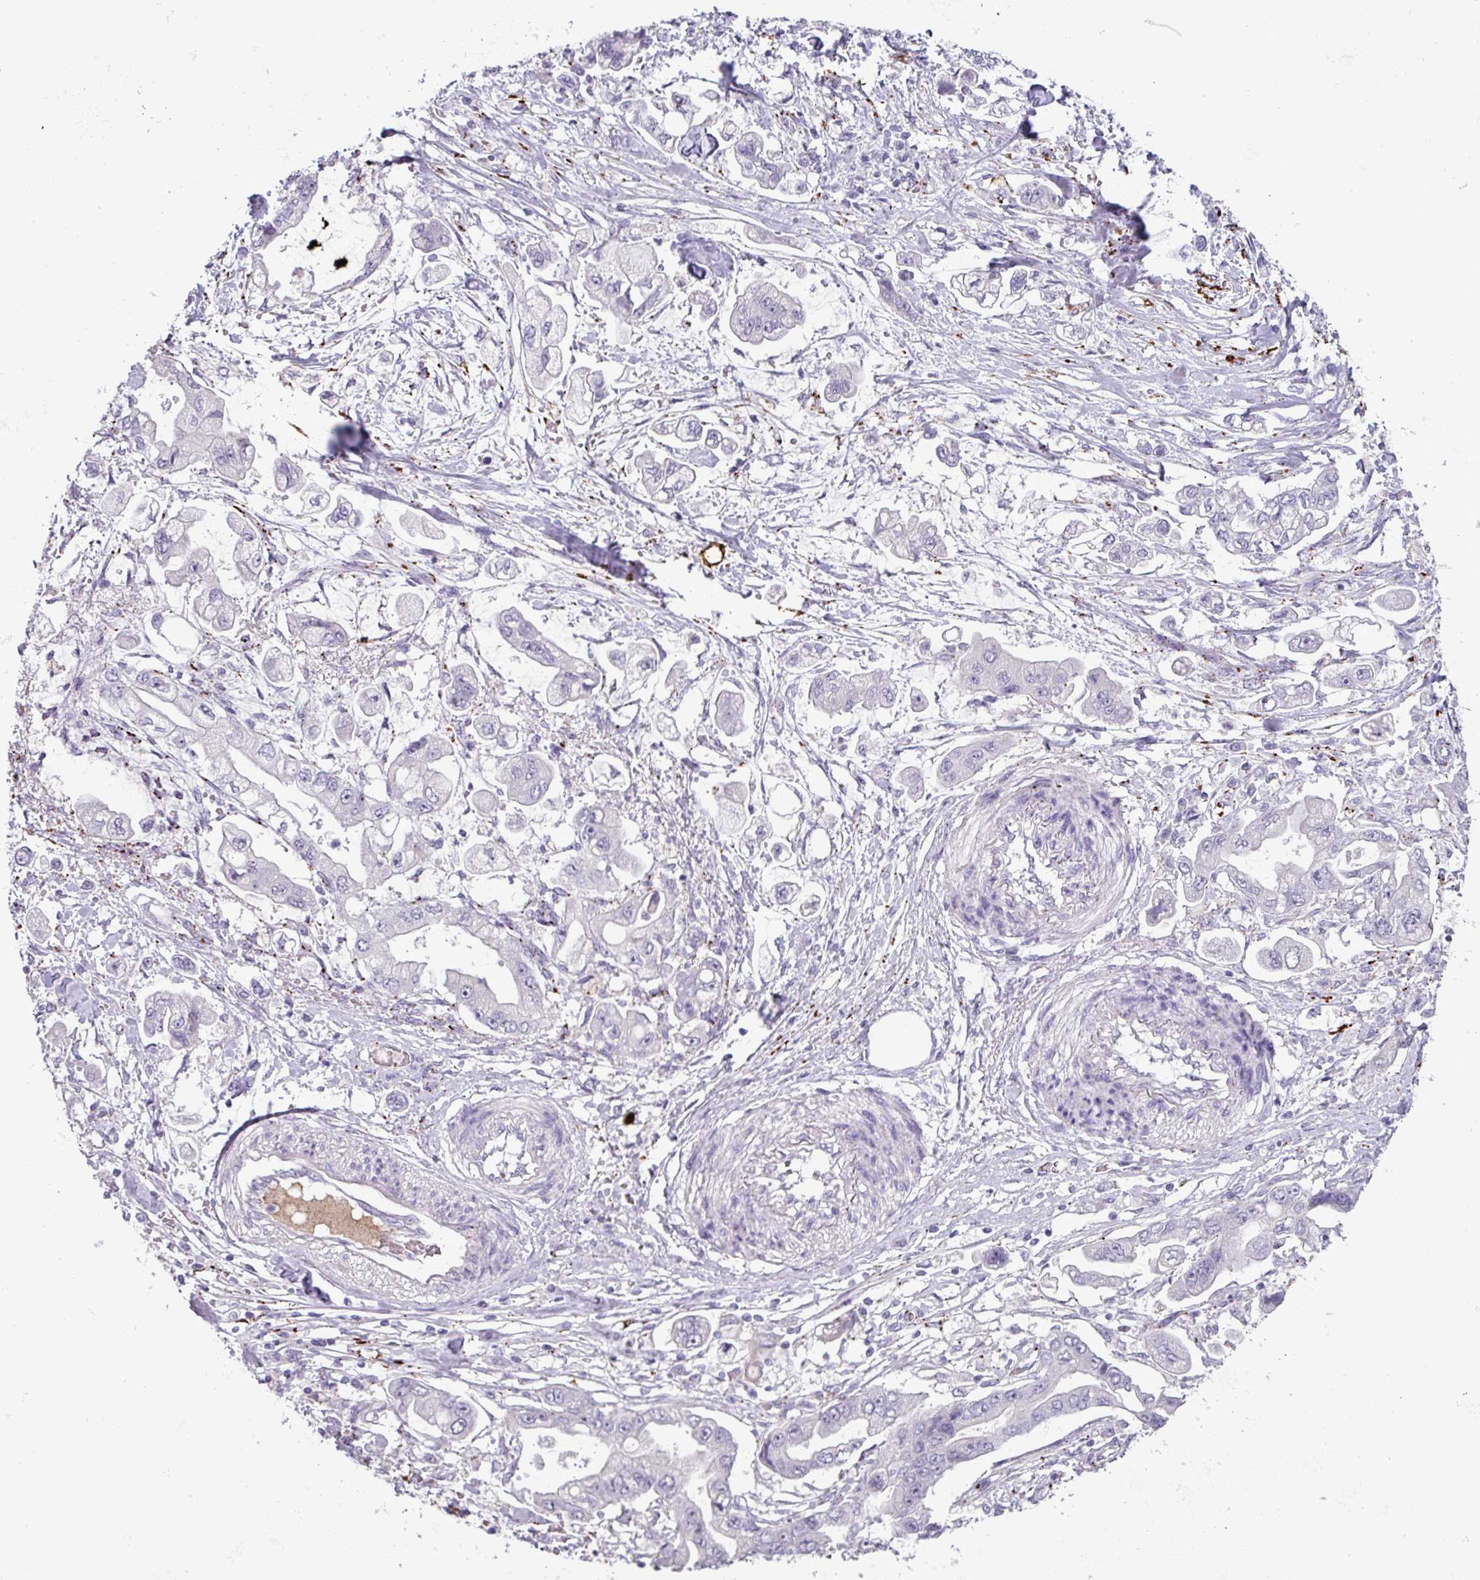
{"staining": {"intensity": "negative", "quantity": "none", "location": "none"}, "tissue": "stomach cancer", "cell_type": "Tumor cells", "image_type": "cancer", "snomed": [{"axis": "morphology", "description": "Adenocarcinoma, NOS"}, {"axis": "topography", "description": "Stomach"}], "caption": "This micrograph is of adenocarcinoma (stomach) stained with immunohistochemistry (IHC) to label a protein in brown with the nuclei are counter-stained blue. There is no expression in tumor cells.", "gene": "PLIN2", "patient": {"sex": "male", "age": 62}}